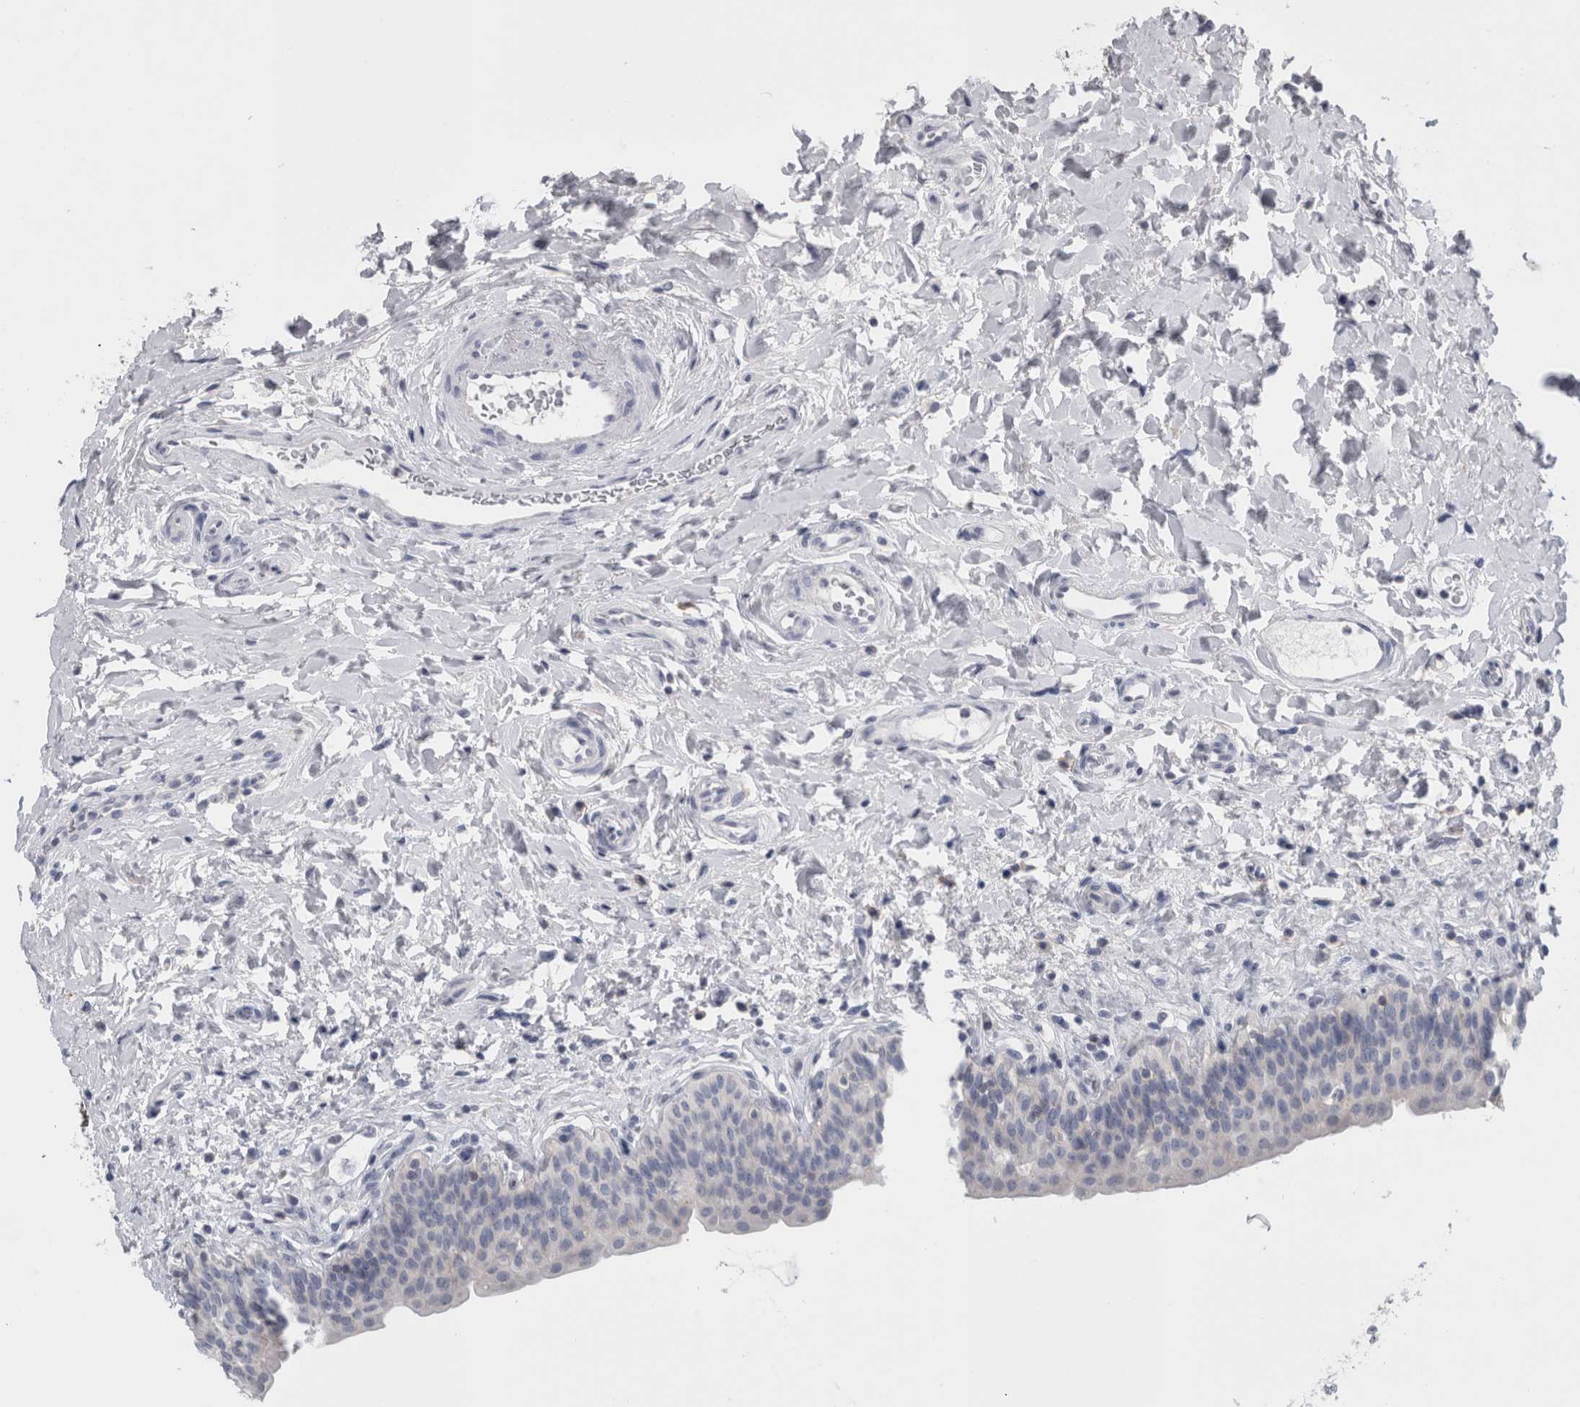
{"staining": {"intensity": "weak", "quantity": "<25%", "location": "cytoplasmic/membranous"}, "tissue": "urinary bladder", "cell_type": "Urothelial cells", "image_type": "normal", "snomed": [{"axis": "morphology", "description": "Normal tissue, NOS"}, {"axis": "topography", "description": "Urinary bladder"}], "caption": "Urothelial cells show no significant expression in unremarkable urinary bladder.", "gene": "ANKFY1", "patient": {"sex": "male", "age": 83}}